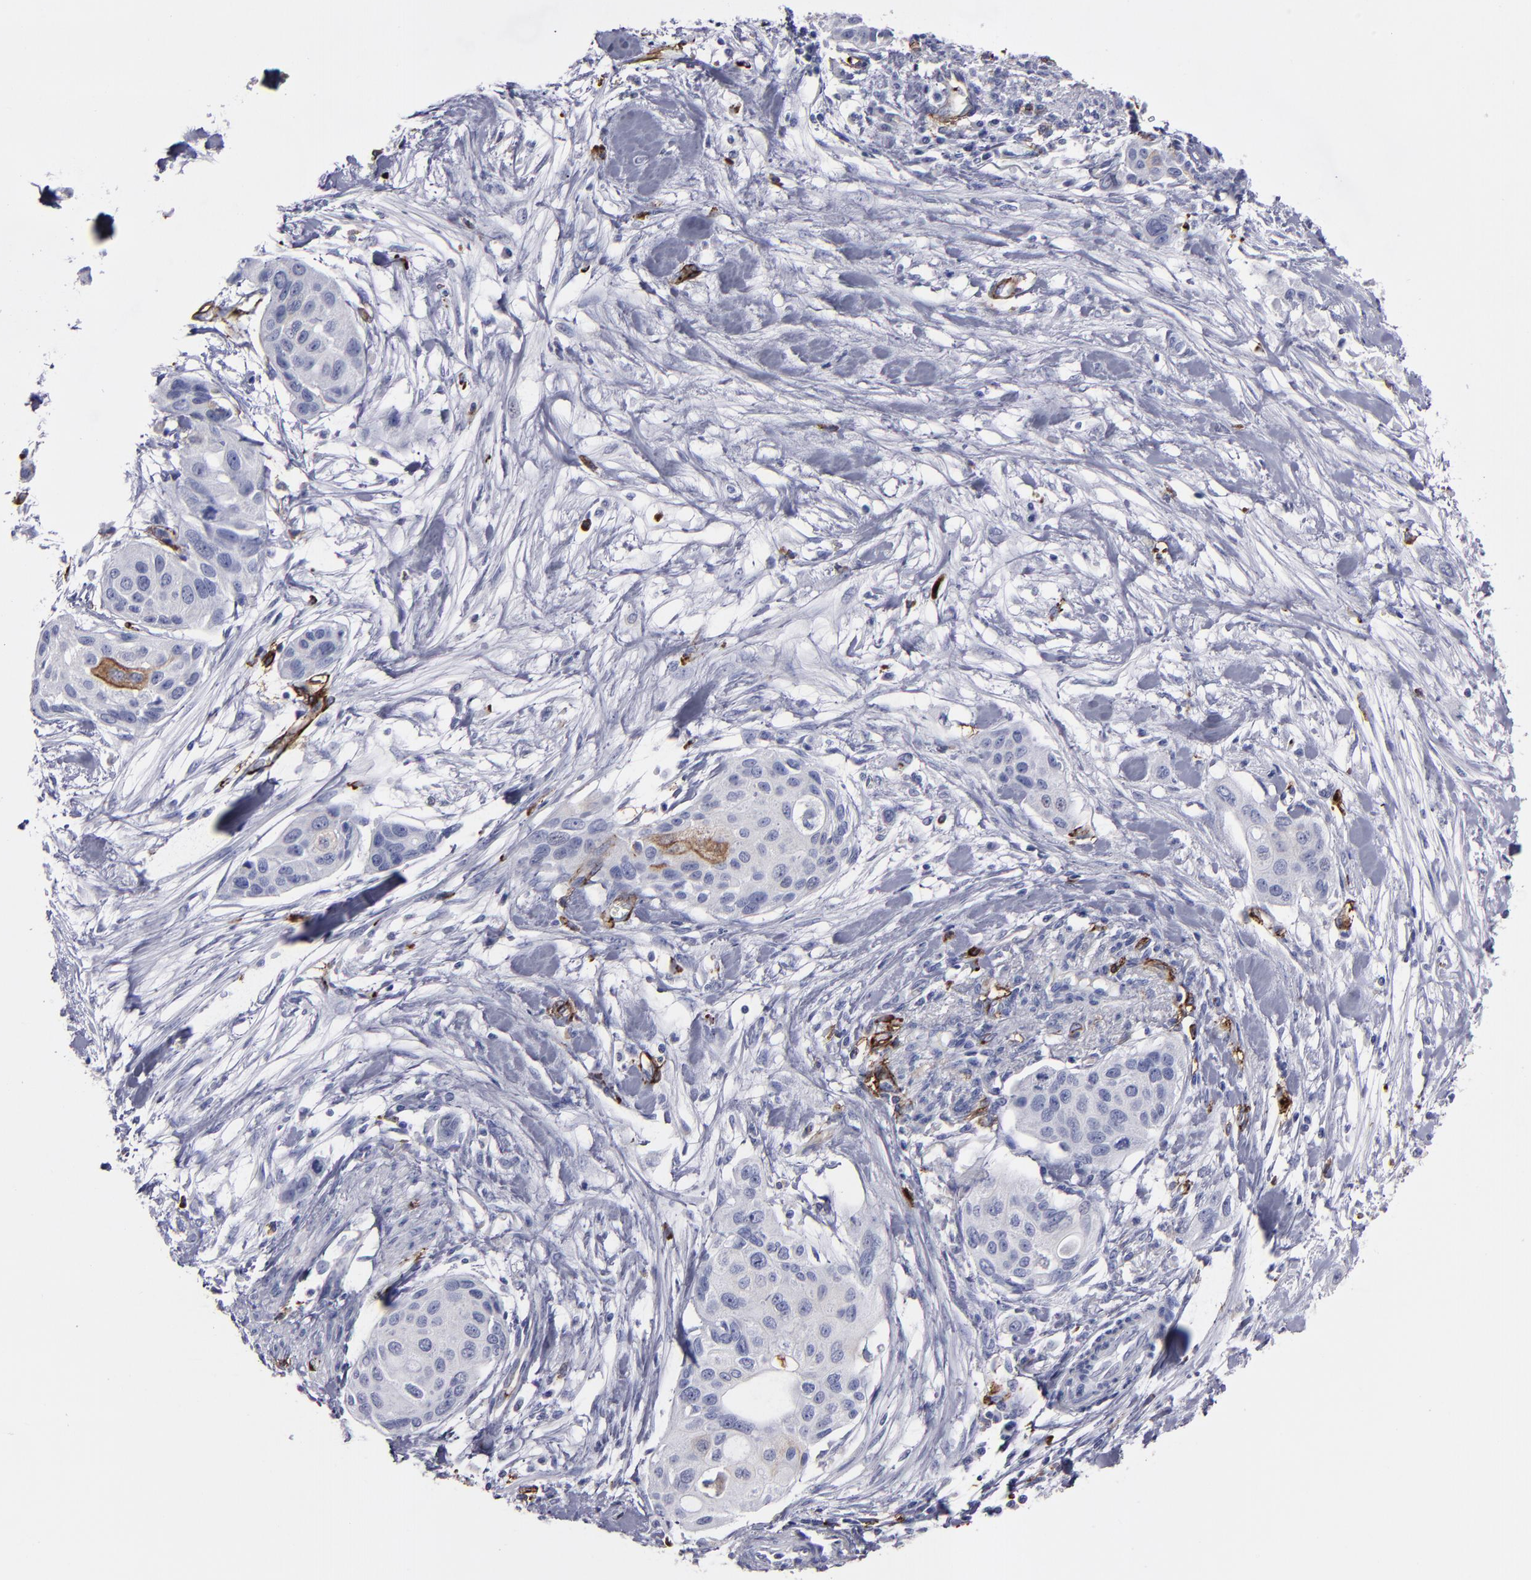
{"staining": {"intensity": "negative", "quantity": "none", "location": "none"}, "tissue": "pancreatic cancer", "cell_type": "Tumor cells", "image_type": "cancer", "snomed": [{"axis": "morphology", "description": "Adenocarcinoma, NOS"}, {"axis": "topography", "description": "Pancreas"}], "caption": "A micrograph of pancreatic cancer (adenocarcinoma) stained for a protein displays no brown staining in tumor cells.", "gene": "CD36", "patient": {"sex": "female", "age": 60}}